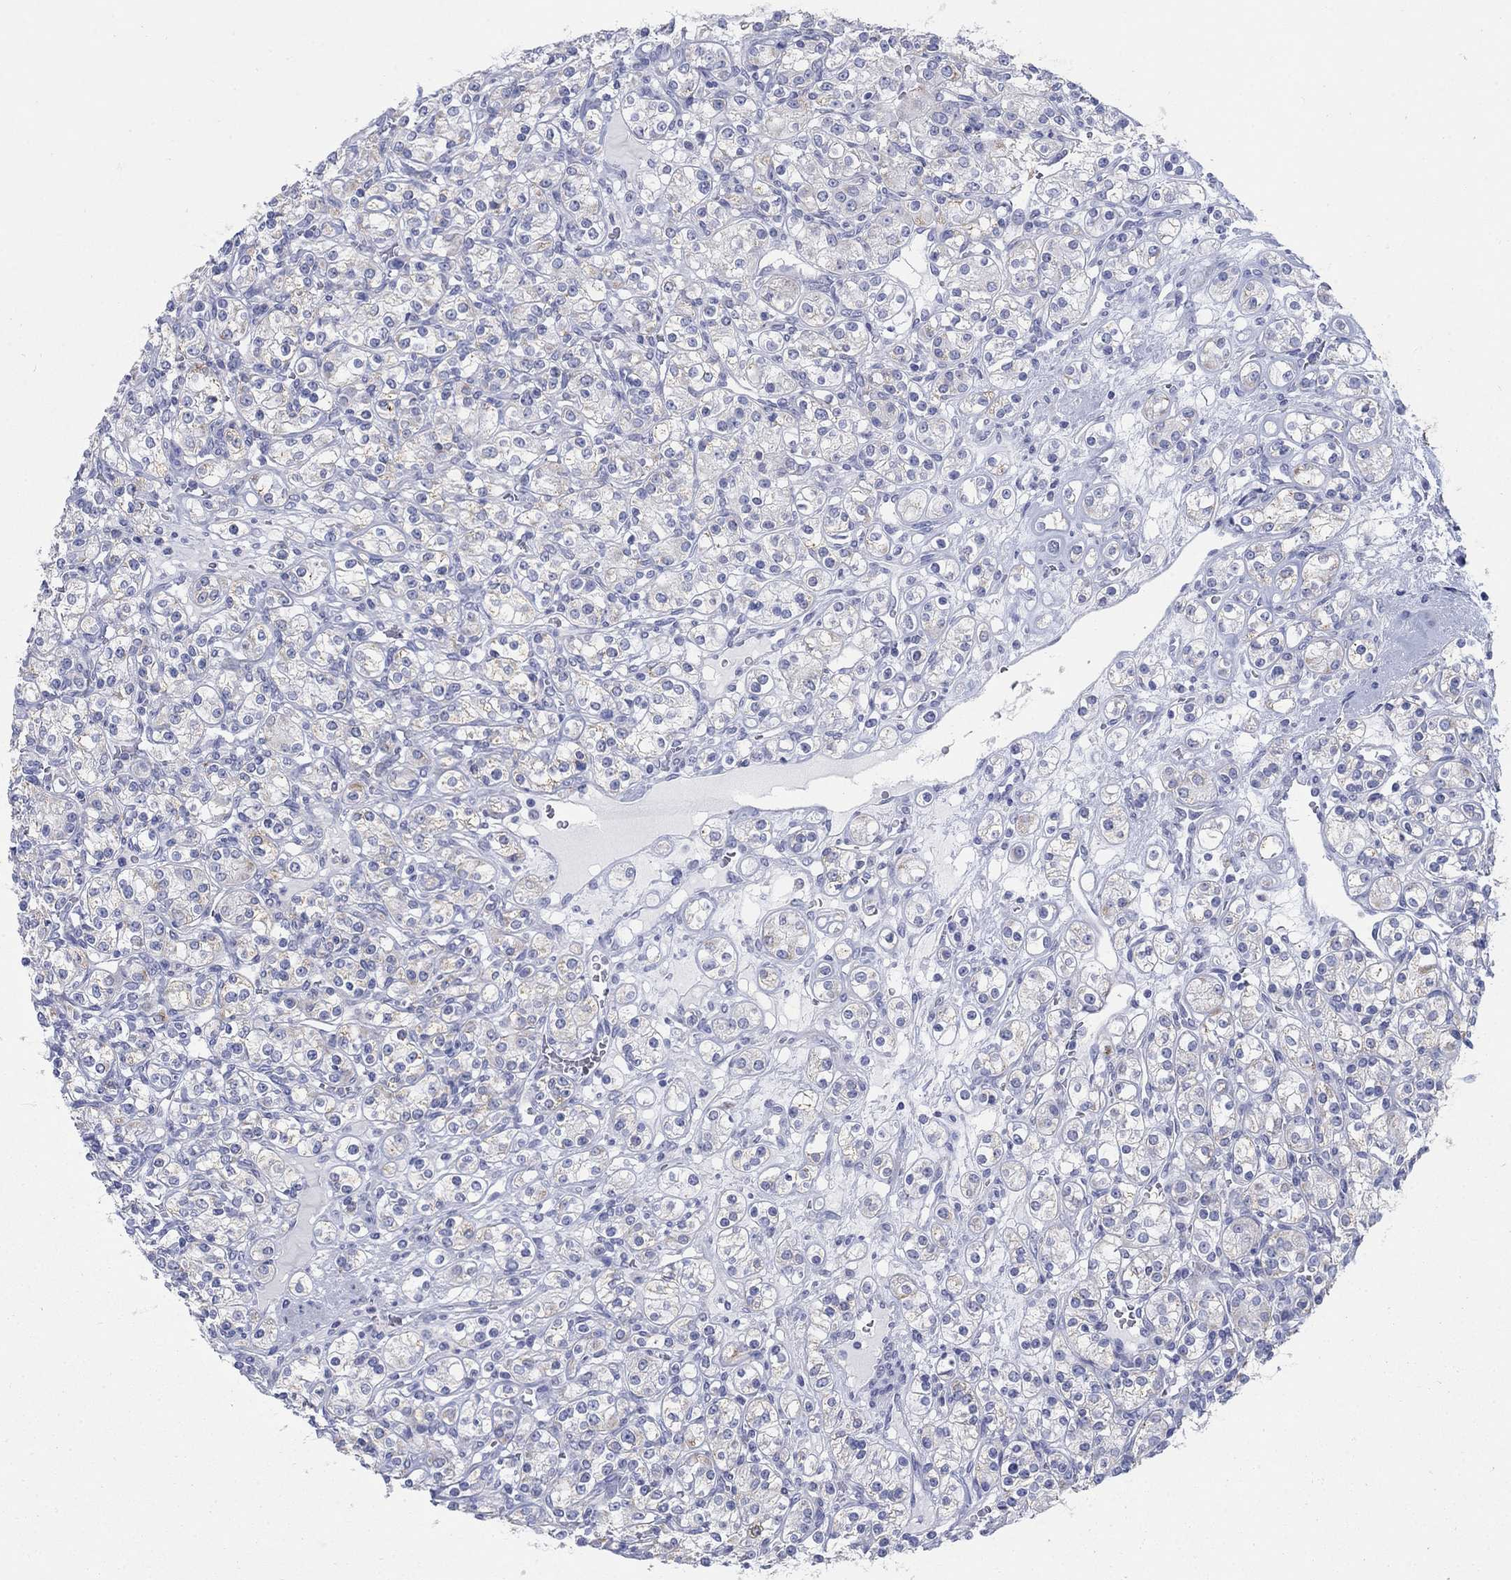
{"staining": {"intensity": "moderate", "quantity": "<25%", "location": "cytoplasmic/membranous"}, "tissue": "renal cancer", "cell_type": "Tumor cells", "image_type": "cancer", "snomed": [{"axis": "morphology", "description": "Adenocarcinoma, NOS"}, {"axis": "topography", "description": "Kidney"}], "caption": "The photomicrograph displays a brown stain indicating the presence of a protein in the cytoplasmic/membranous of tumor cells in renal cancer (adenocarcinoma). The staining was performed using DAB (3,3'-diaminobenzidine), with brown indicating positive protein expression. Nuclei are stained blue with hematoxylin.", "gene": "SCCPDH", "patient": {"sex": "male", "age": 77}}